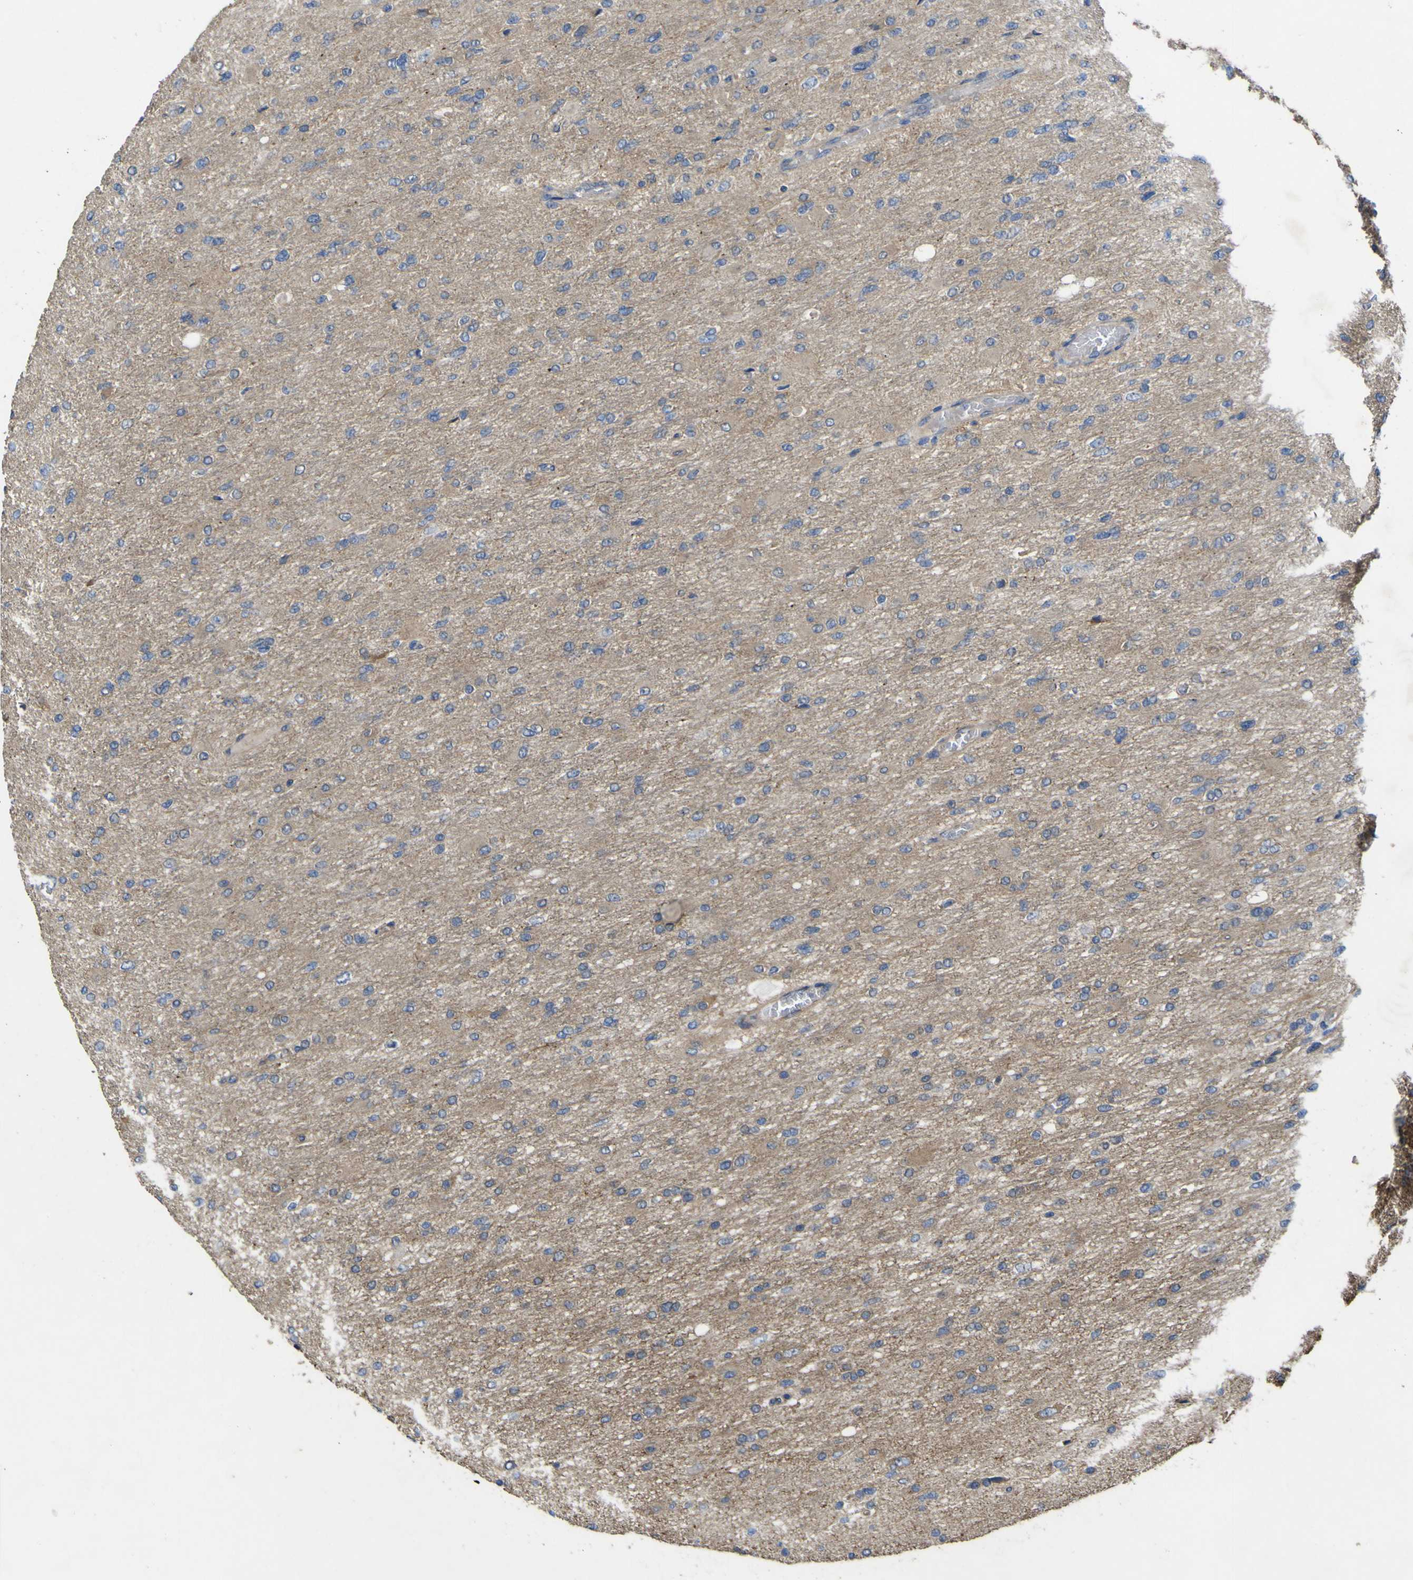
{"staining": {"intensity": "negative", "quantity": "none", "location": "none"}, "tissue": "glioma", "cell_type": "Tumor cells", "image_type": "cancer", "snomed": [{"axis": "morphology", "description": "Glioma, malignant, High grade"}, {"axis": "topography", "description": "Brain"}], "caption": "DAB (3,3'-diaminobenzidine) immunohistochemical staining of high-grade glioma (malignant) shows no significant positivity in tumor cells. (DAB immunohistochemistry with hematoxylin counter stain).", "gene": "TNFSF15", "patient": {"sex": "female", "age": 13}}